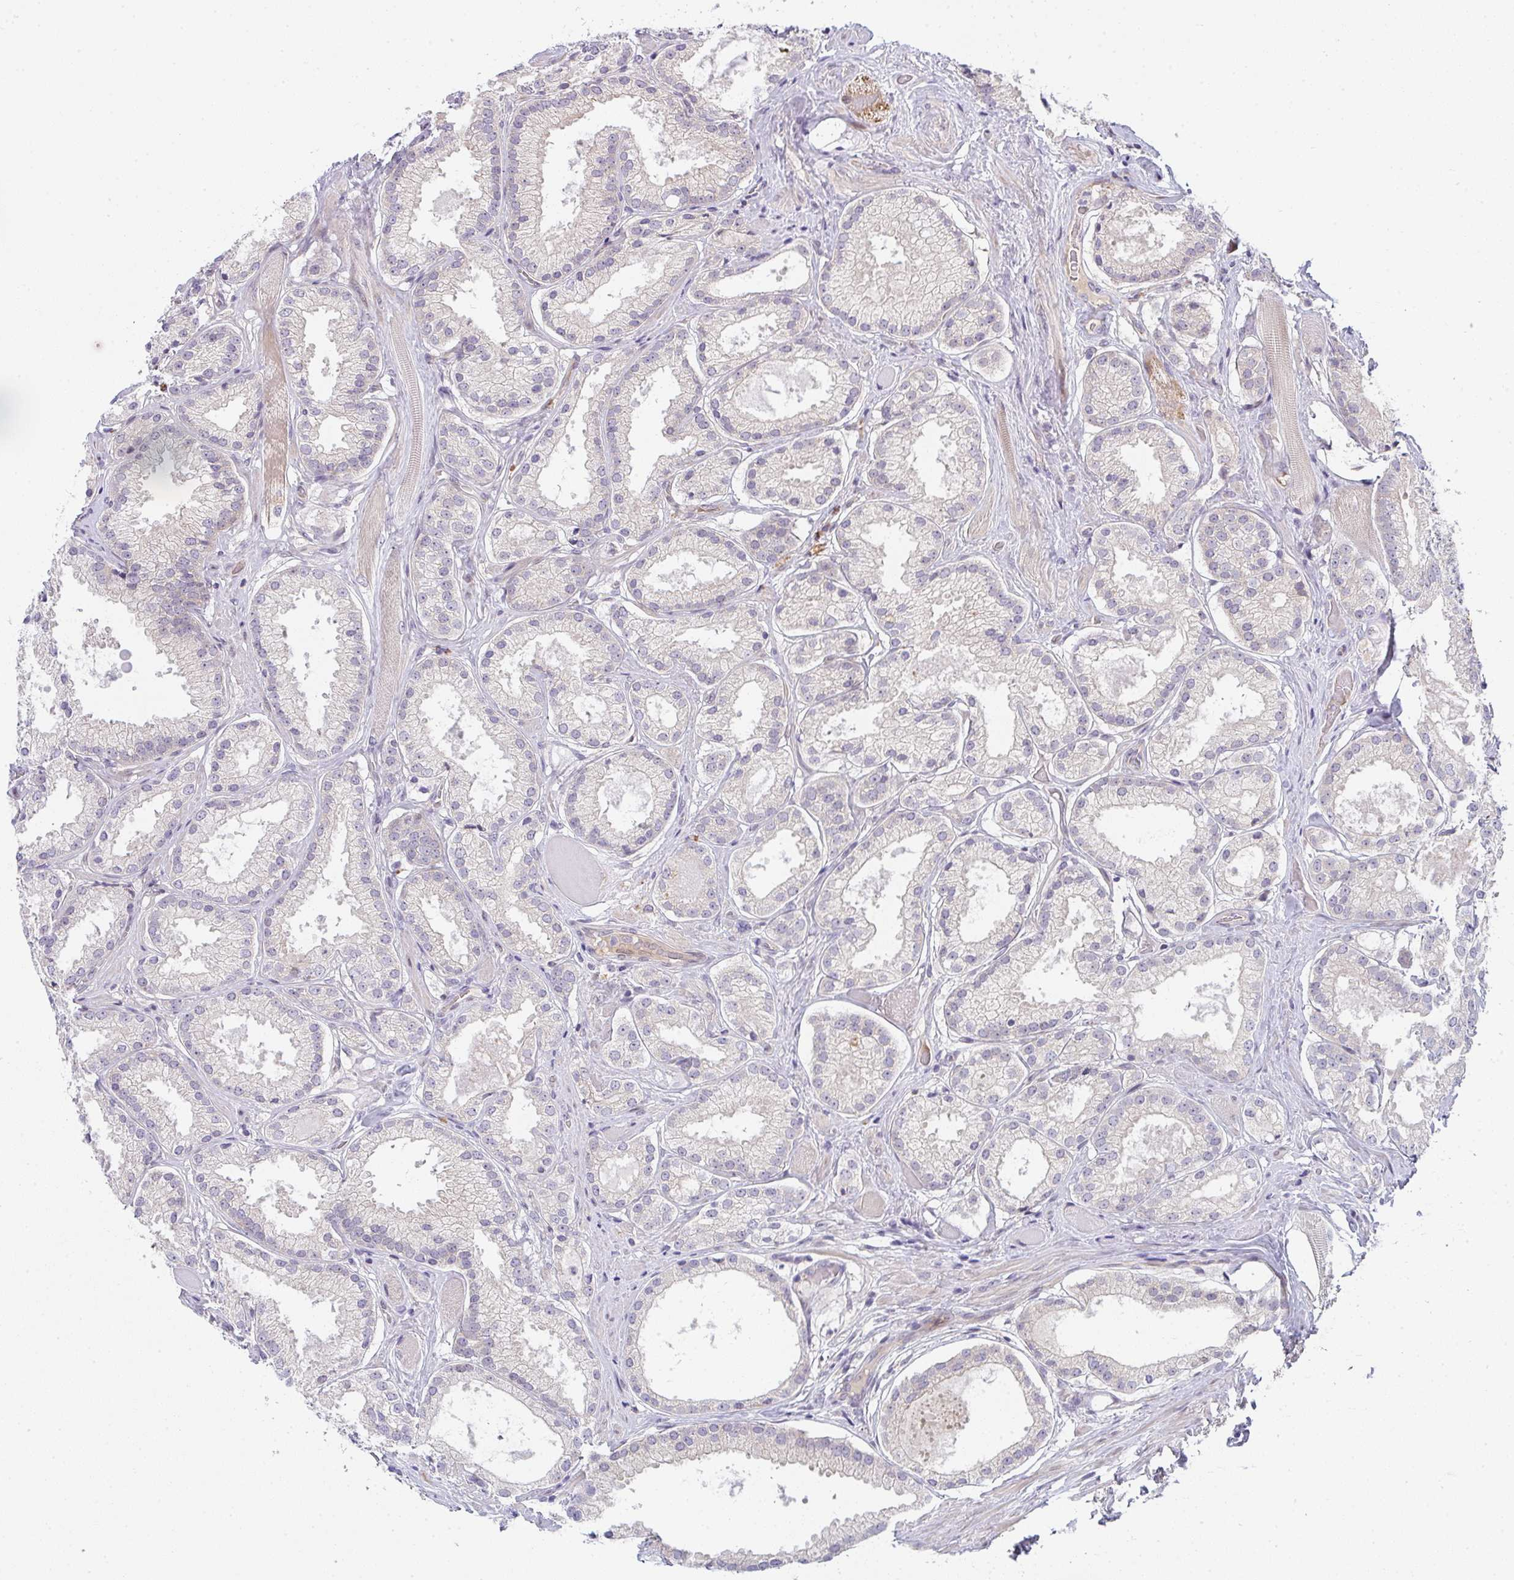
{"staining": {"intensity": "negative", "quantity": "none", "location": "none"}, "tissue": "prostate cancer", "cell_type": "Tumor cells", "image_type": "cancer", "snomed": [{"axis": "morphology", "description": "Adenocarcinoma, High grade"}, {"axis": "topography", "description": "Prostate"}], "caption": "Tumor cells show no significant protein positivity in prostate cancer.", "gene": "TNFRSF10A", "patient": {"sex": "male", "age": 68}}